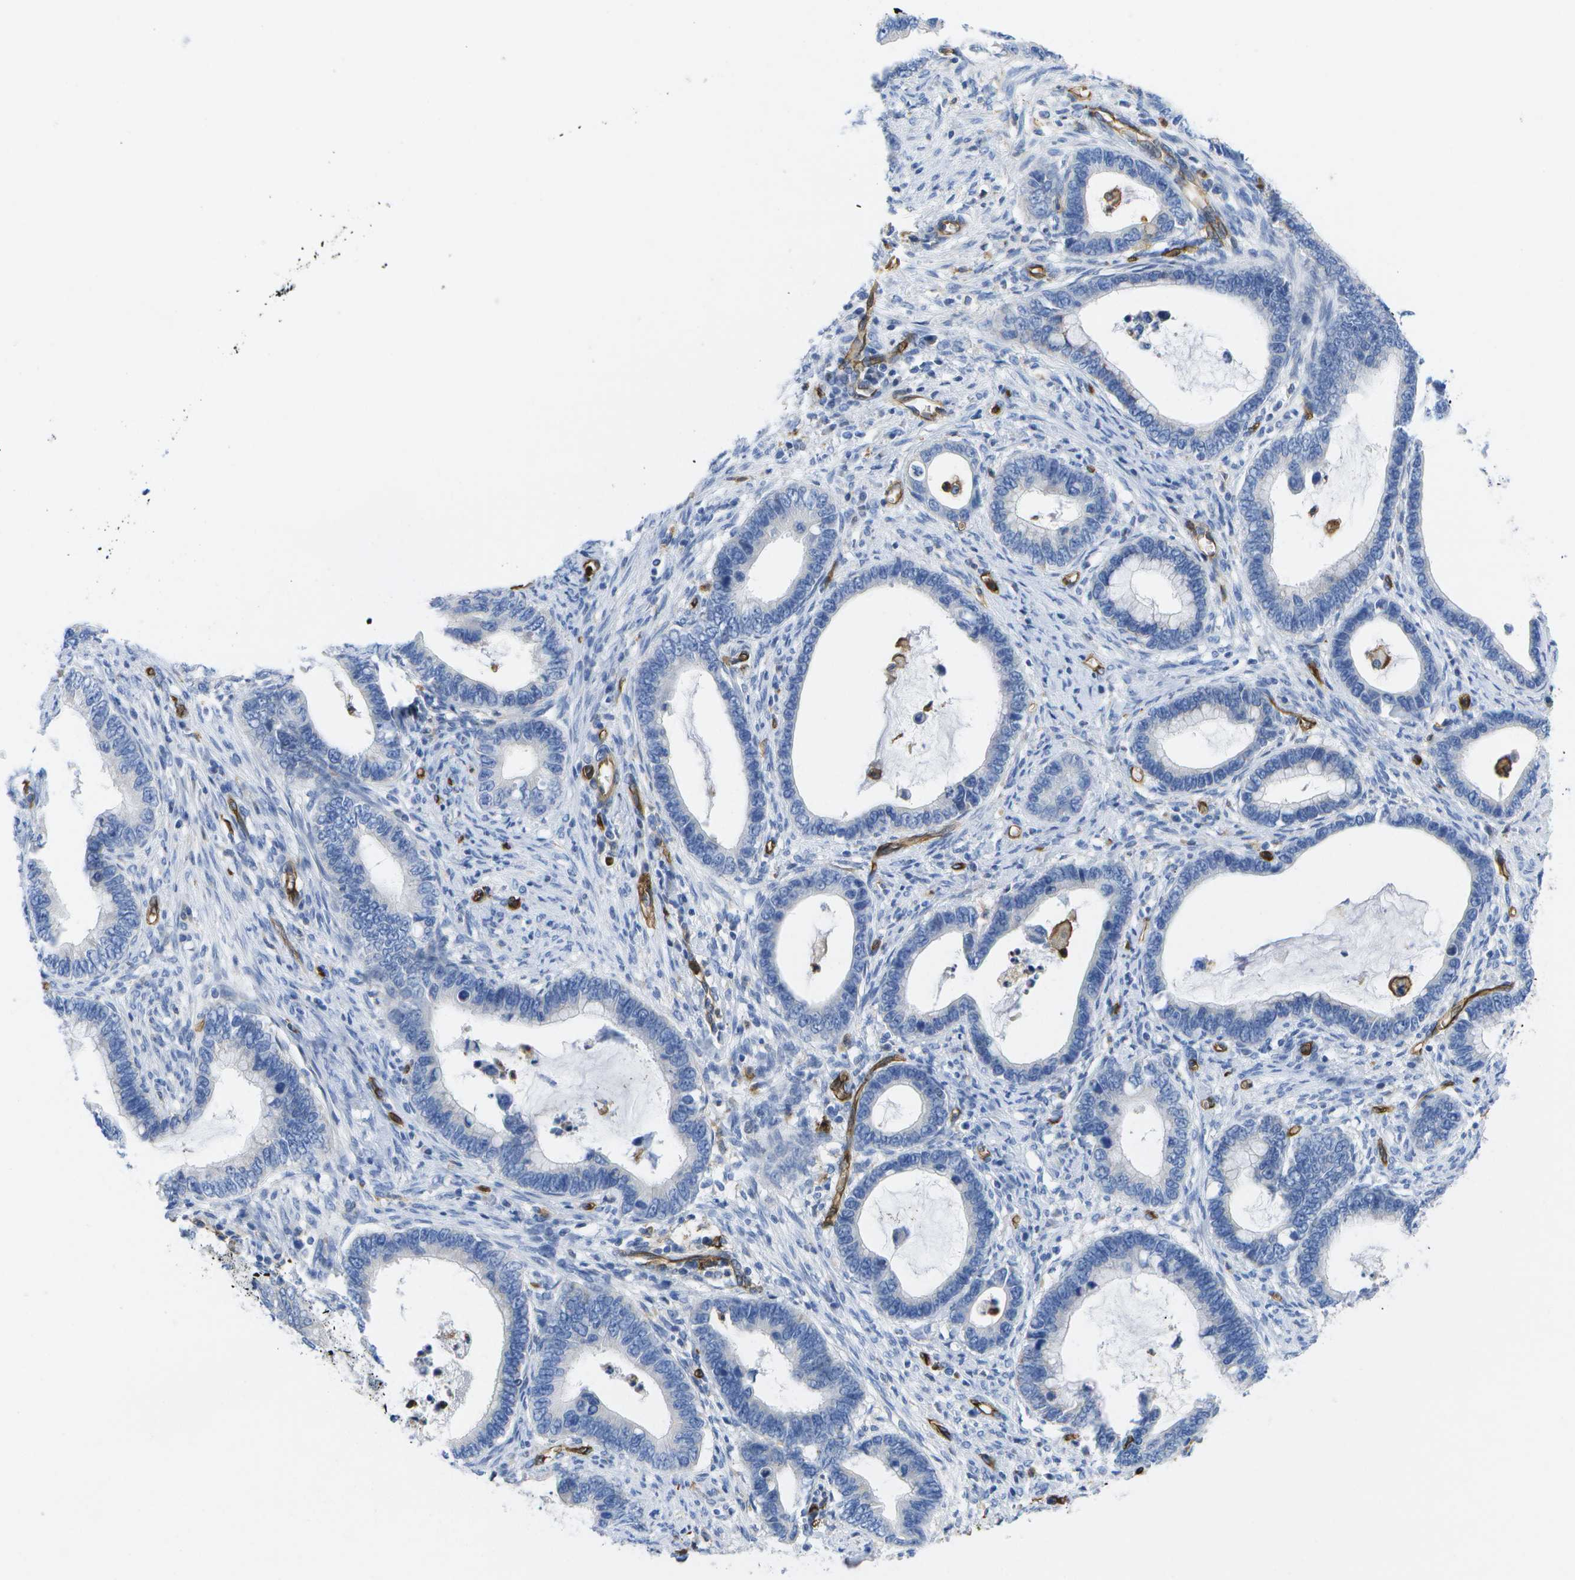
{"staining": {"intensity": "negative", "quantity": "none", "location": "none"}, "tissue": "cervical cancer", "cell_type": "Tumor cells", "image_type": "cancer", "snomed": [{"axis": "morphology", "description": "Adenocarcinoma, NOS"}, {"axis": "topography", "description": "Cervix"}], "caption": "There is no significant expression in tumor cells of cervical cancer (adenocarcinoma).", "gene": "DYSF", "patient": {"sex": "female", "age": 44}}